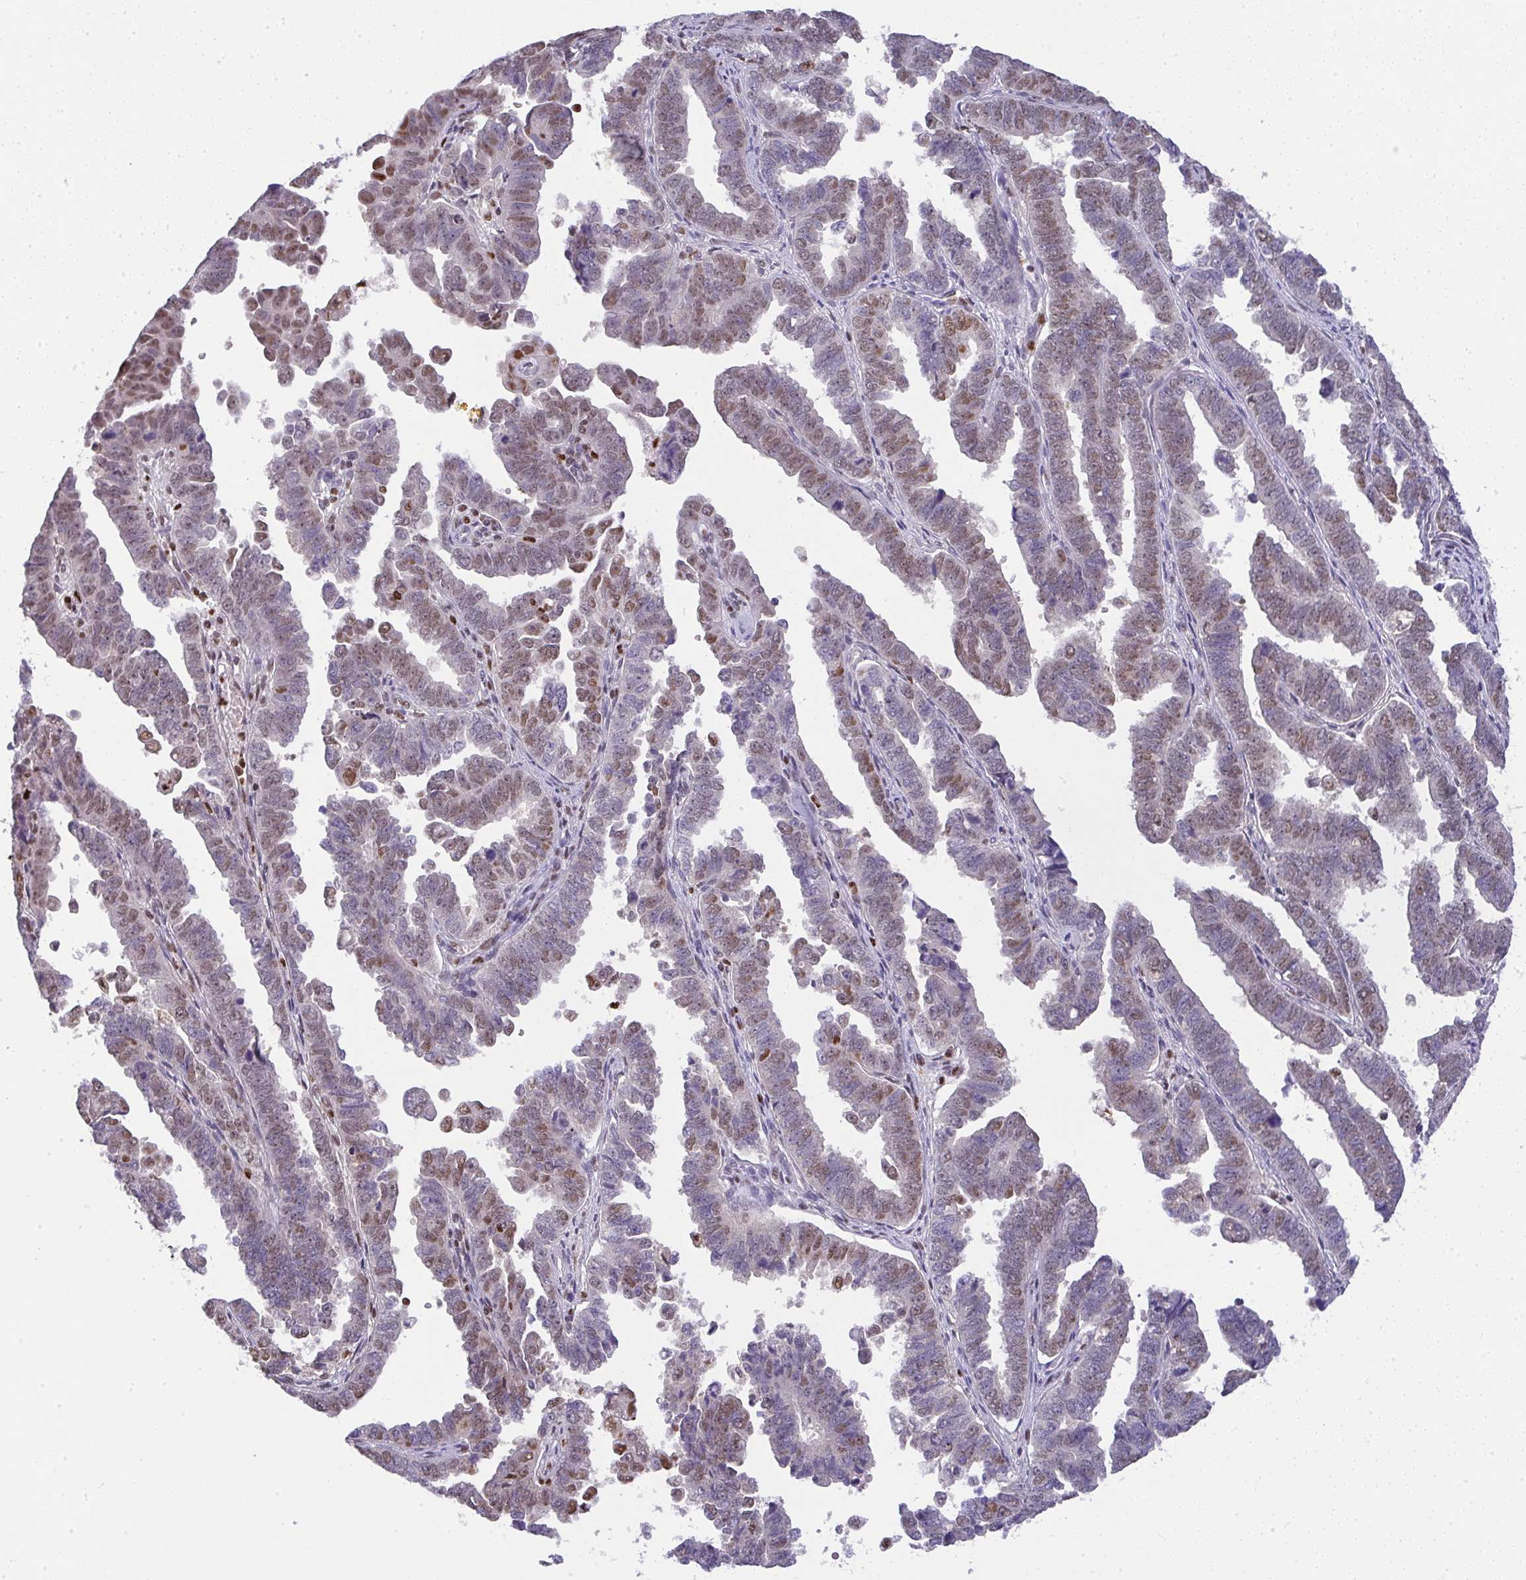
{"staining": {"intensity": "moderate", "quantity": "25%-75%", "location": "nuclear"}, "tissue": "endometrial cancer", "cell_type": "Tumor cells", "image_type": "cancer", "snomed": [{"axis": "morphology", "description": "Adenocarcinoma, NOS"}, {"axis": "topography", "description": "Endometrium"}], "caption": "Human endometrial cancer (adenocarcinoma) stained with a brown dye demonstrates moderate nuclear positive positivity in about 25%-75% of tumor cells.", "gene": "BBX", "patient": {"sex": "female", "age": 75}}